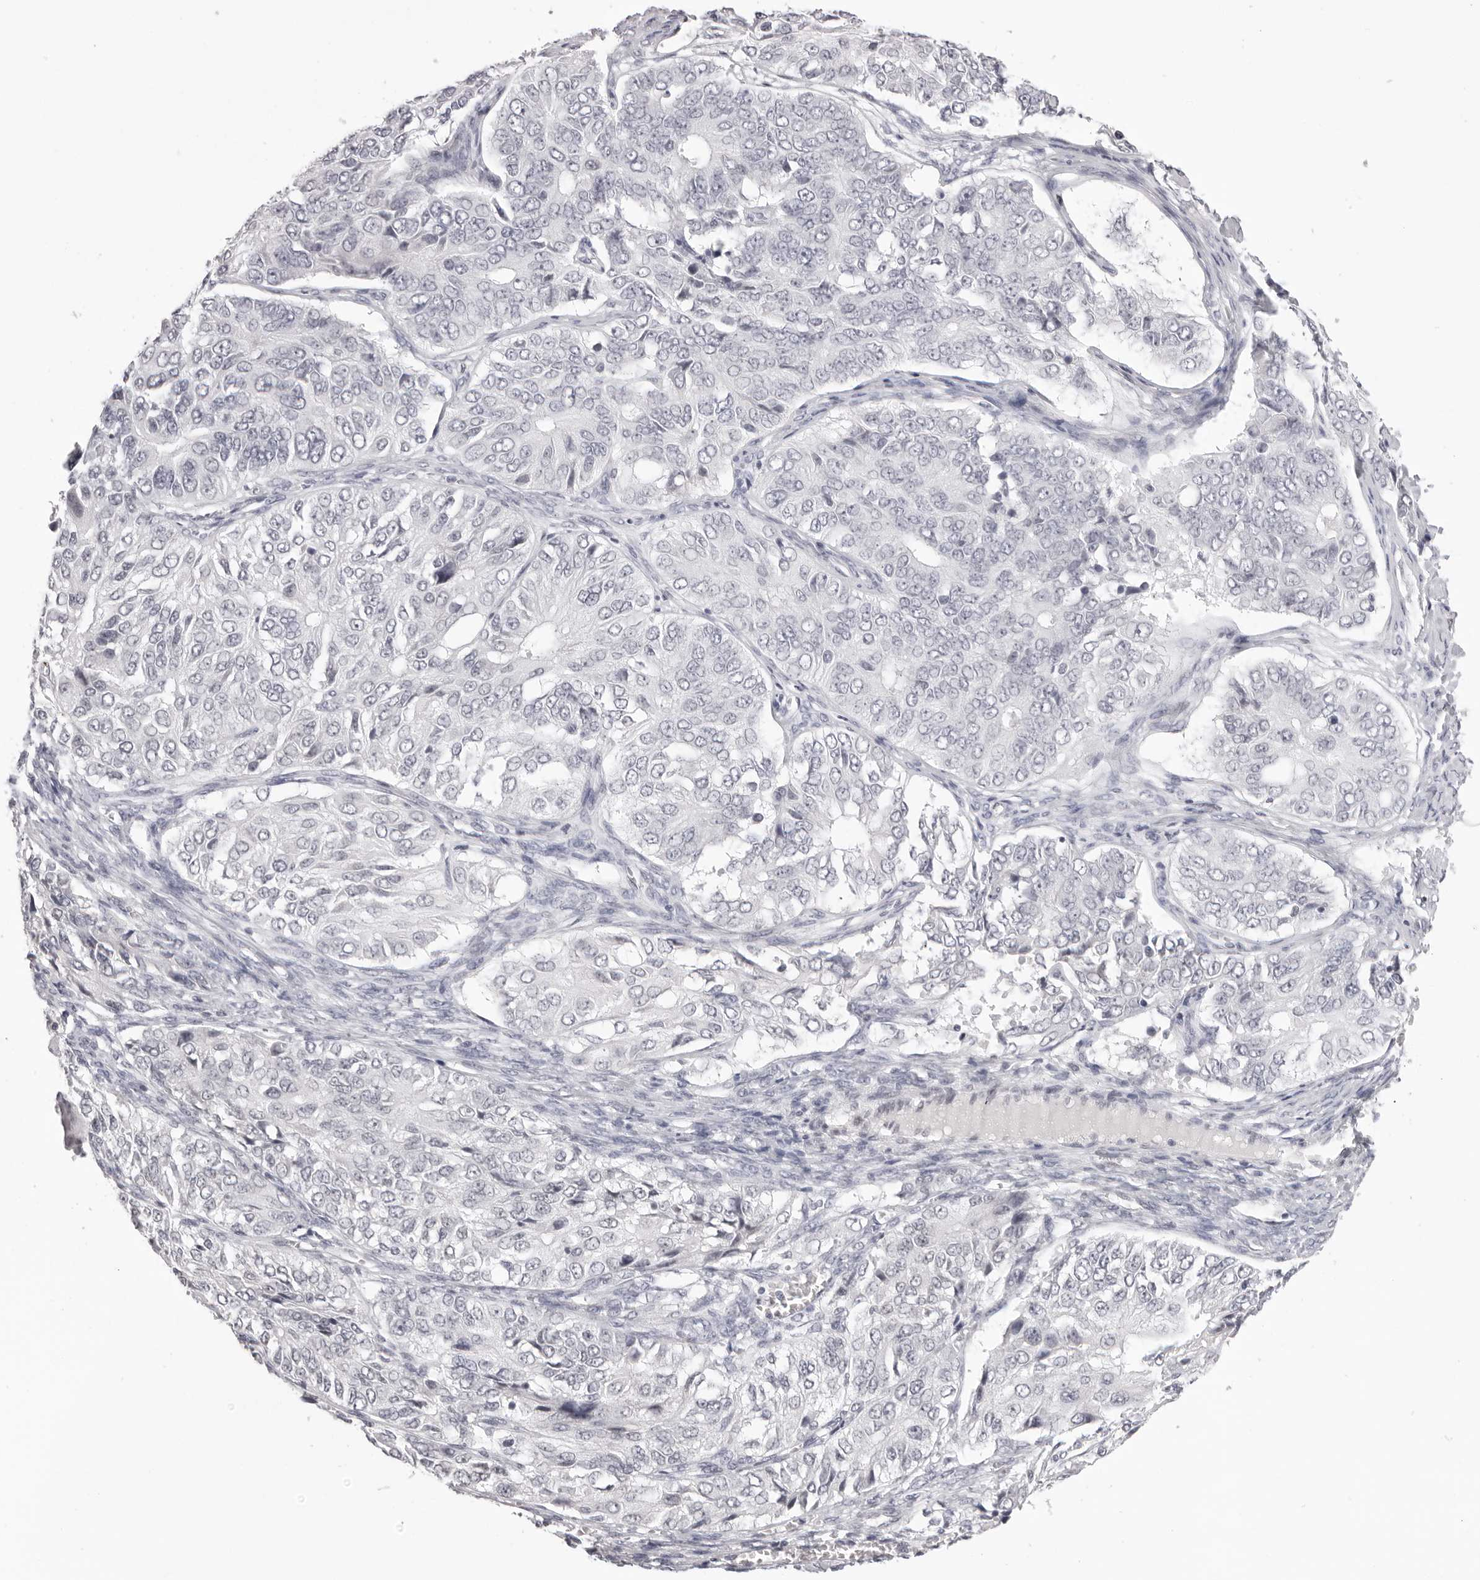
{"staining": {"intensity": "negative", "quantity": "none", "location": "none"}, "tissue": "ovarian cancer", "cell_type": "Tumor cells", "image_type": "cancer", "snomed": [{"axis": "morphology", "description": "Carcinoma, endometroid"}, {"axis": "topography", "description": "Ovary"}], "caption": "Endometroid carcinoma (ovarian) was stained to show a protein in brown. There is no significant staining in tumor cells.", "gene": "MAFK", "patient": {"sex": "female", "age": 51}}